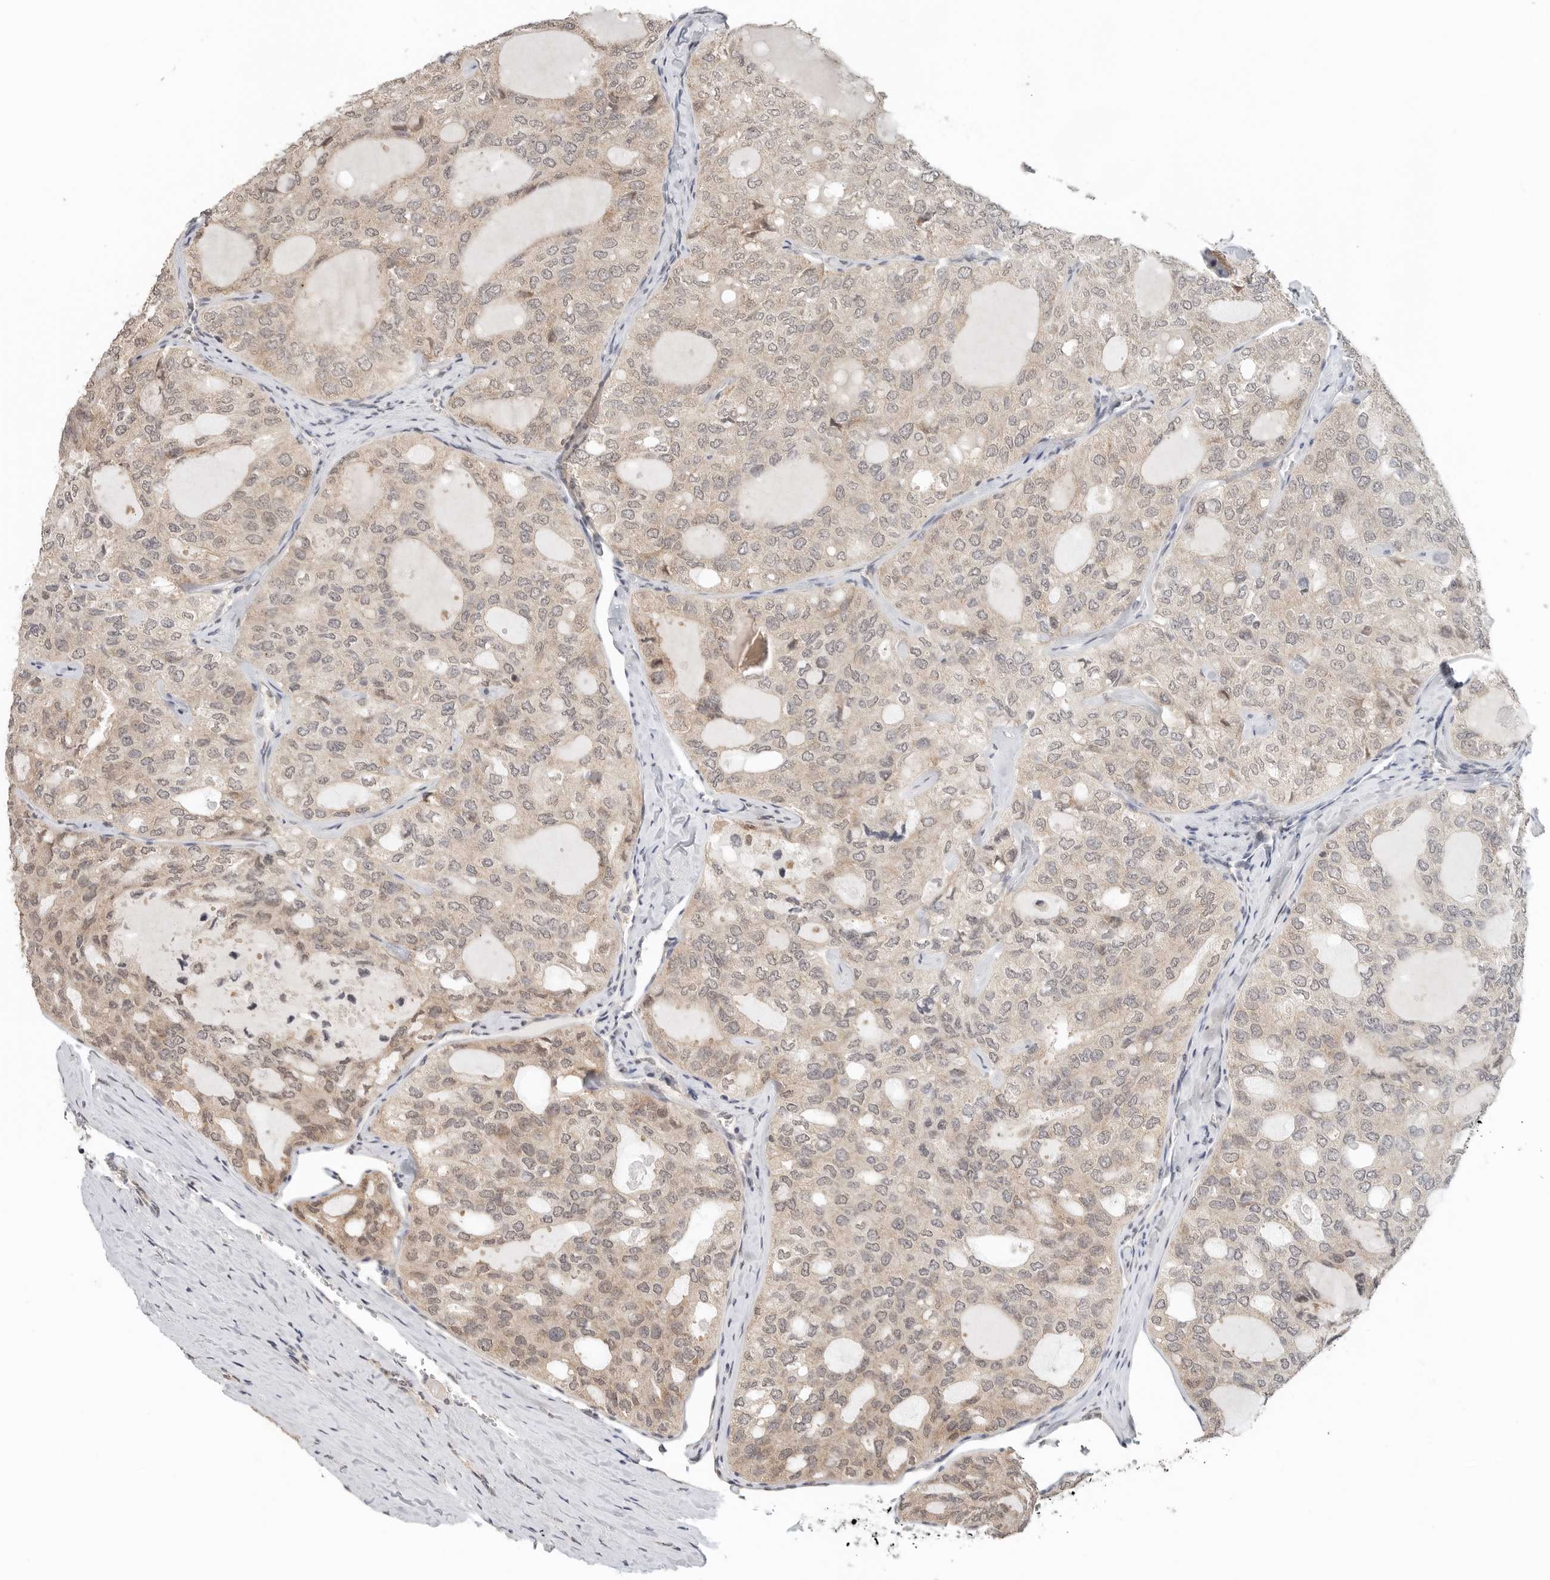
{"staining": {"intensity": "weak", "quantity": "25%-75%", "location": "cytoplasmic/membranous"}, "tissue": "thyroid cancer", "cell_type": "Tumor cells", "image_type": "cancer", "snomed": [{"axis": "morphology", "description": "Follicular adenoma carcinoma, NOS"}, {"axis": "topography", "description": "Thyroid gland"}], "caption": "A low amount of weak cytoplasmic/membranous positivity is seen in approximately 25%-75% of tumor cells in thyroid follicular adenoma carcinoma tissue.", "gene": "METAP1", "patient": {"sex": "male", "age": 75}}